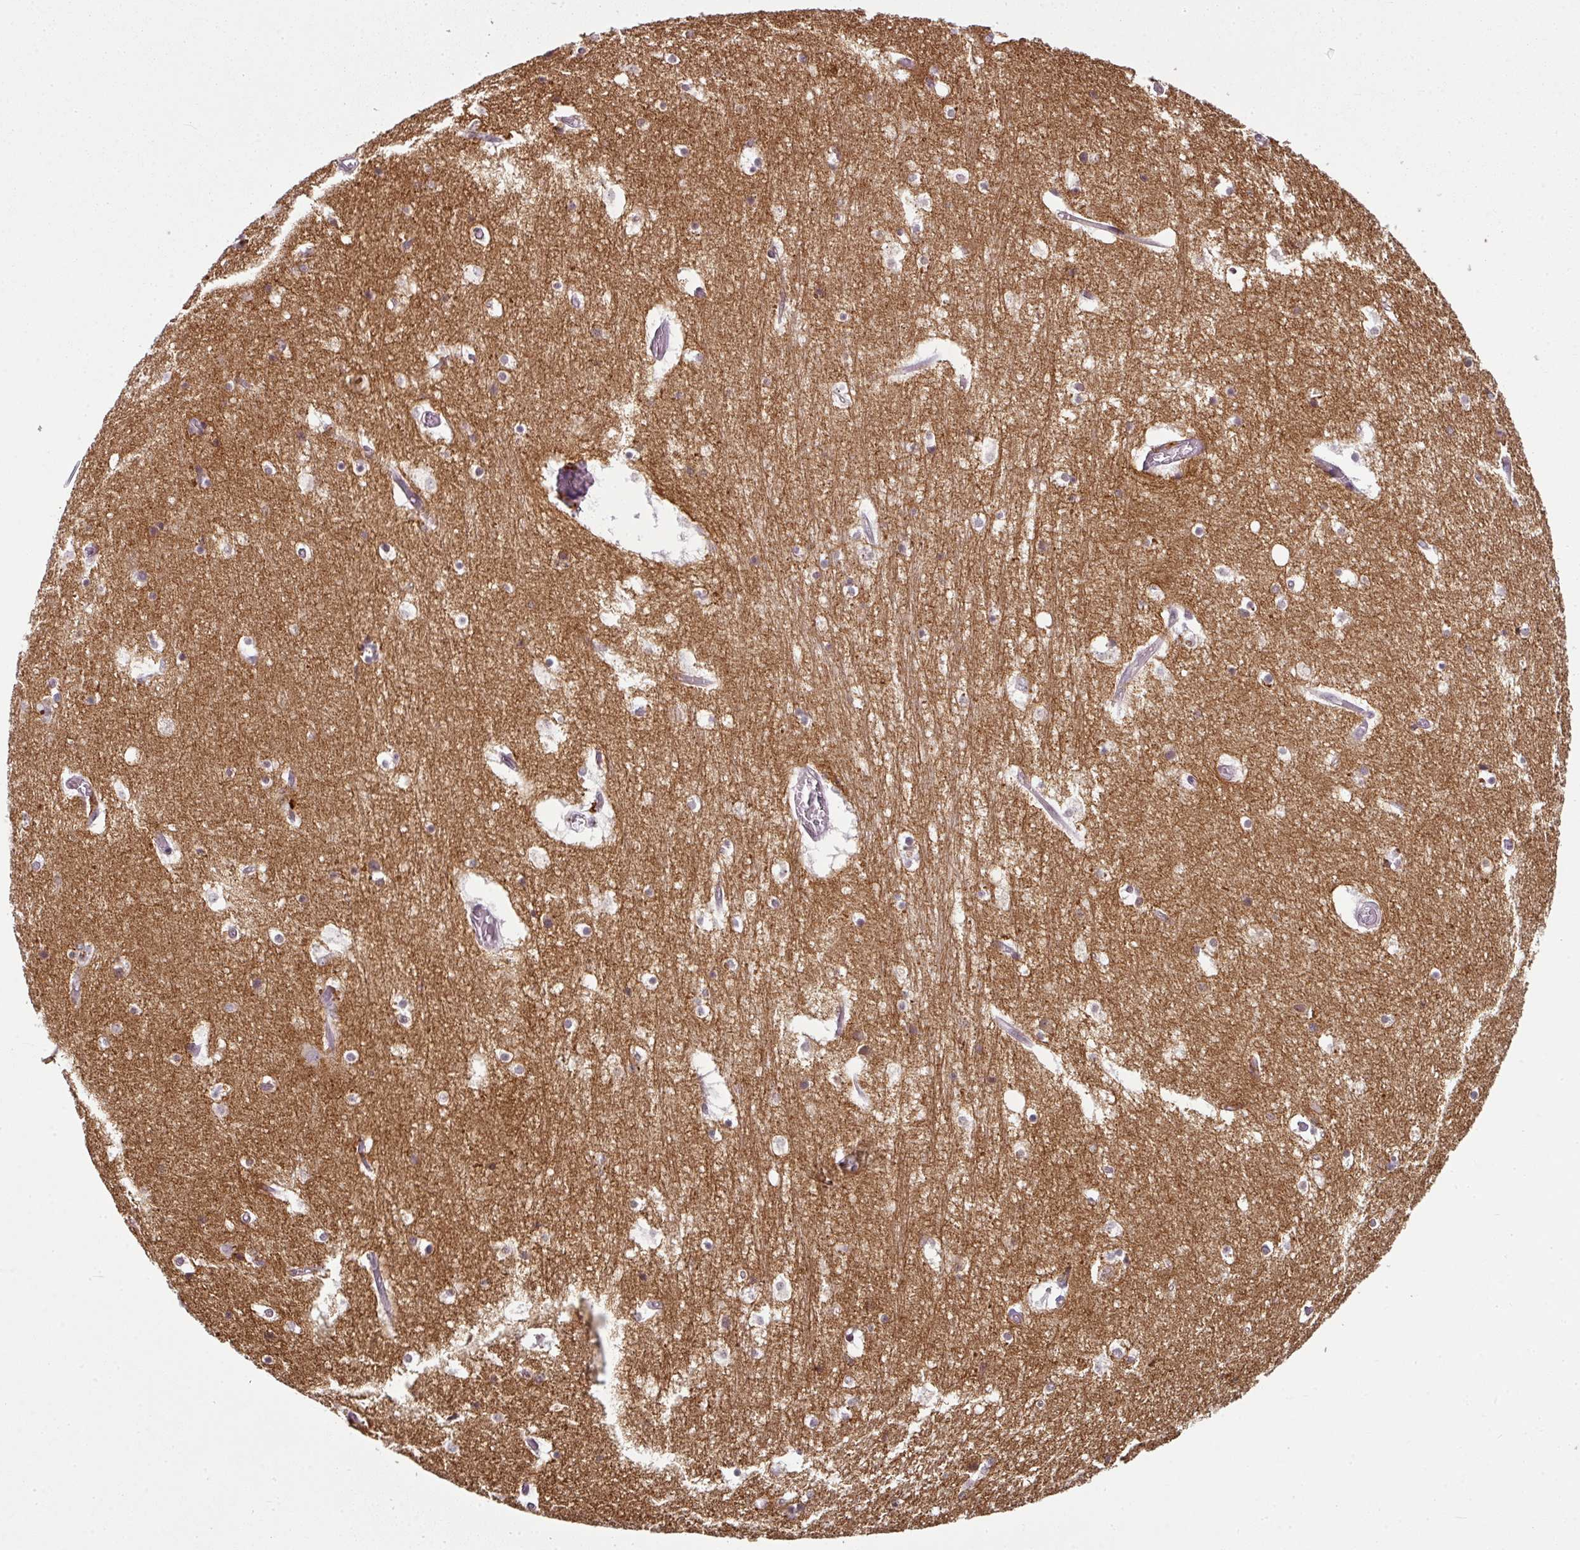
{"staining": {"intensity": "moderate", "quantity": "25%-75%", "location": "cytoplasmic/membranous"}, "tissue": "hippocampus", "cell_type": "Glial cells", "image_type": "normal", "snomed": [{"axis": "morphology", "description": "Normal tissue, NOS"}, {"axis": "topography", "description": "Hippocampus"}], "caption": "IHC micrograph of normal hippocampus: hippocampus stained using immunohistochemistry reveals medium levels of moderate protein expression localized specifically in the cytoplasmic/membranous of glial cells, appearing as a cytoplasmic/membranous brown color.", "gene": "SYT8", "patient": {"sex": "female", "age": 52}}